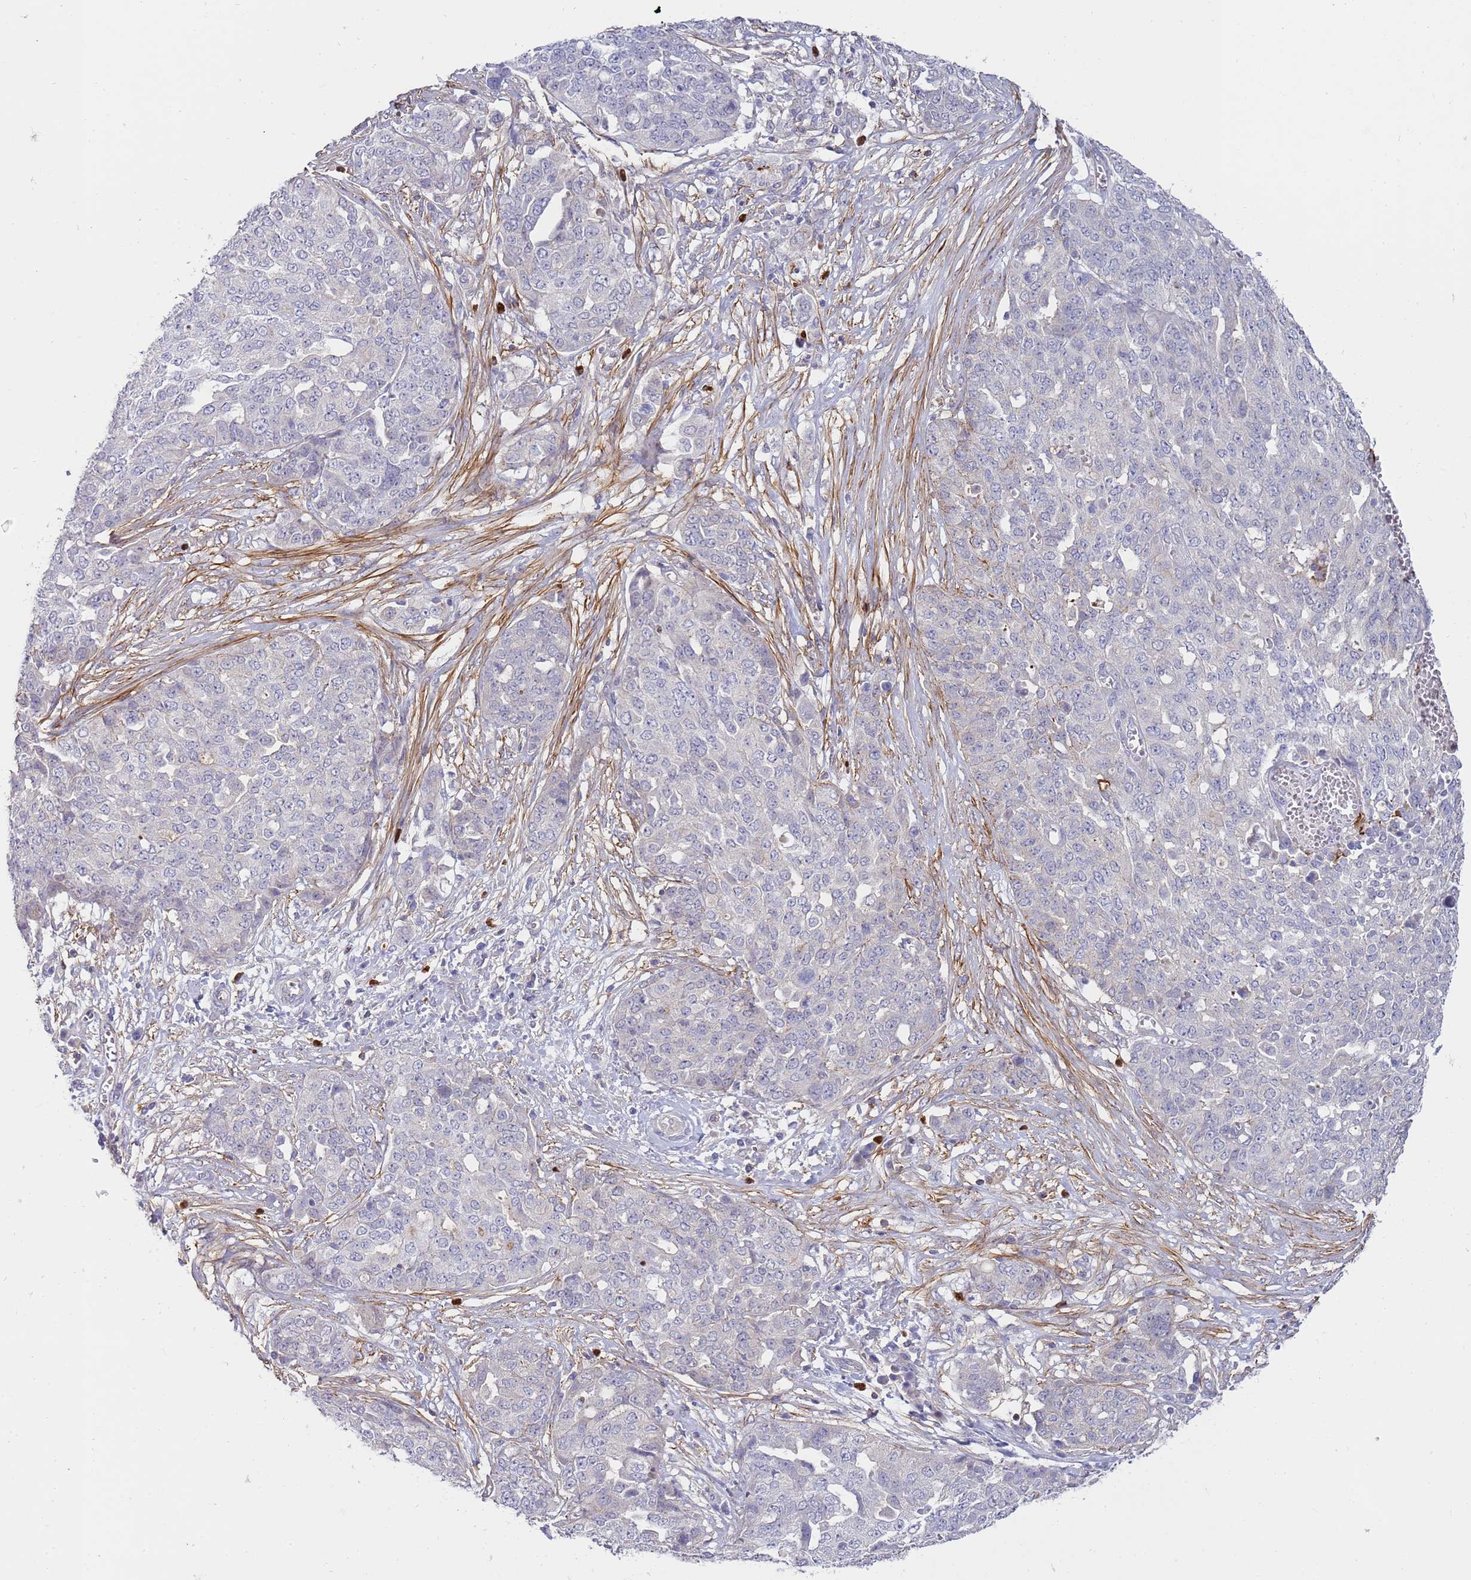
{"staining": {"intensity": "negative", "quantity": "none", "location": "none"}, "tissue": "ovarian cancer", "cell_type": "Tumor cells", "image_type": "cancer", "snomed": [{"axis": "morphology", "description": "Cystadenocarcinoma, serous, NOS"}, {"axis": "topography", "description": "Soft tissue"}, {"axis": "topography", "description": "Ovary"}], "caption": "Tumor cells show no significant protein positivity in ovarian serous cystadenocarcinoma.", "gene": "STK25", "patient": {"sex": "female", "age": 57}}